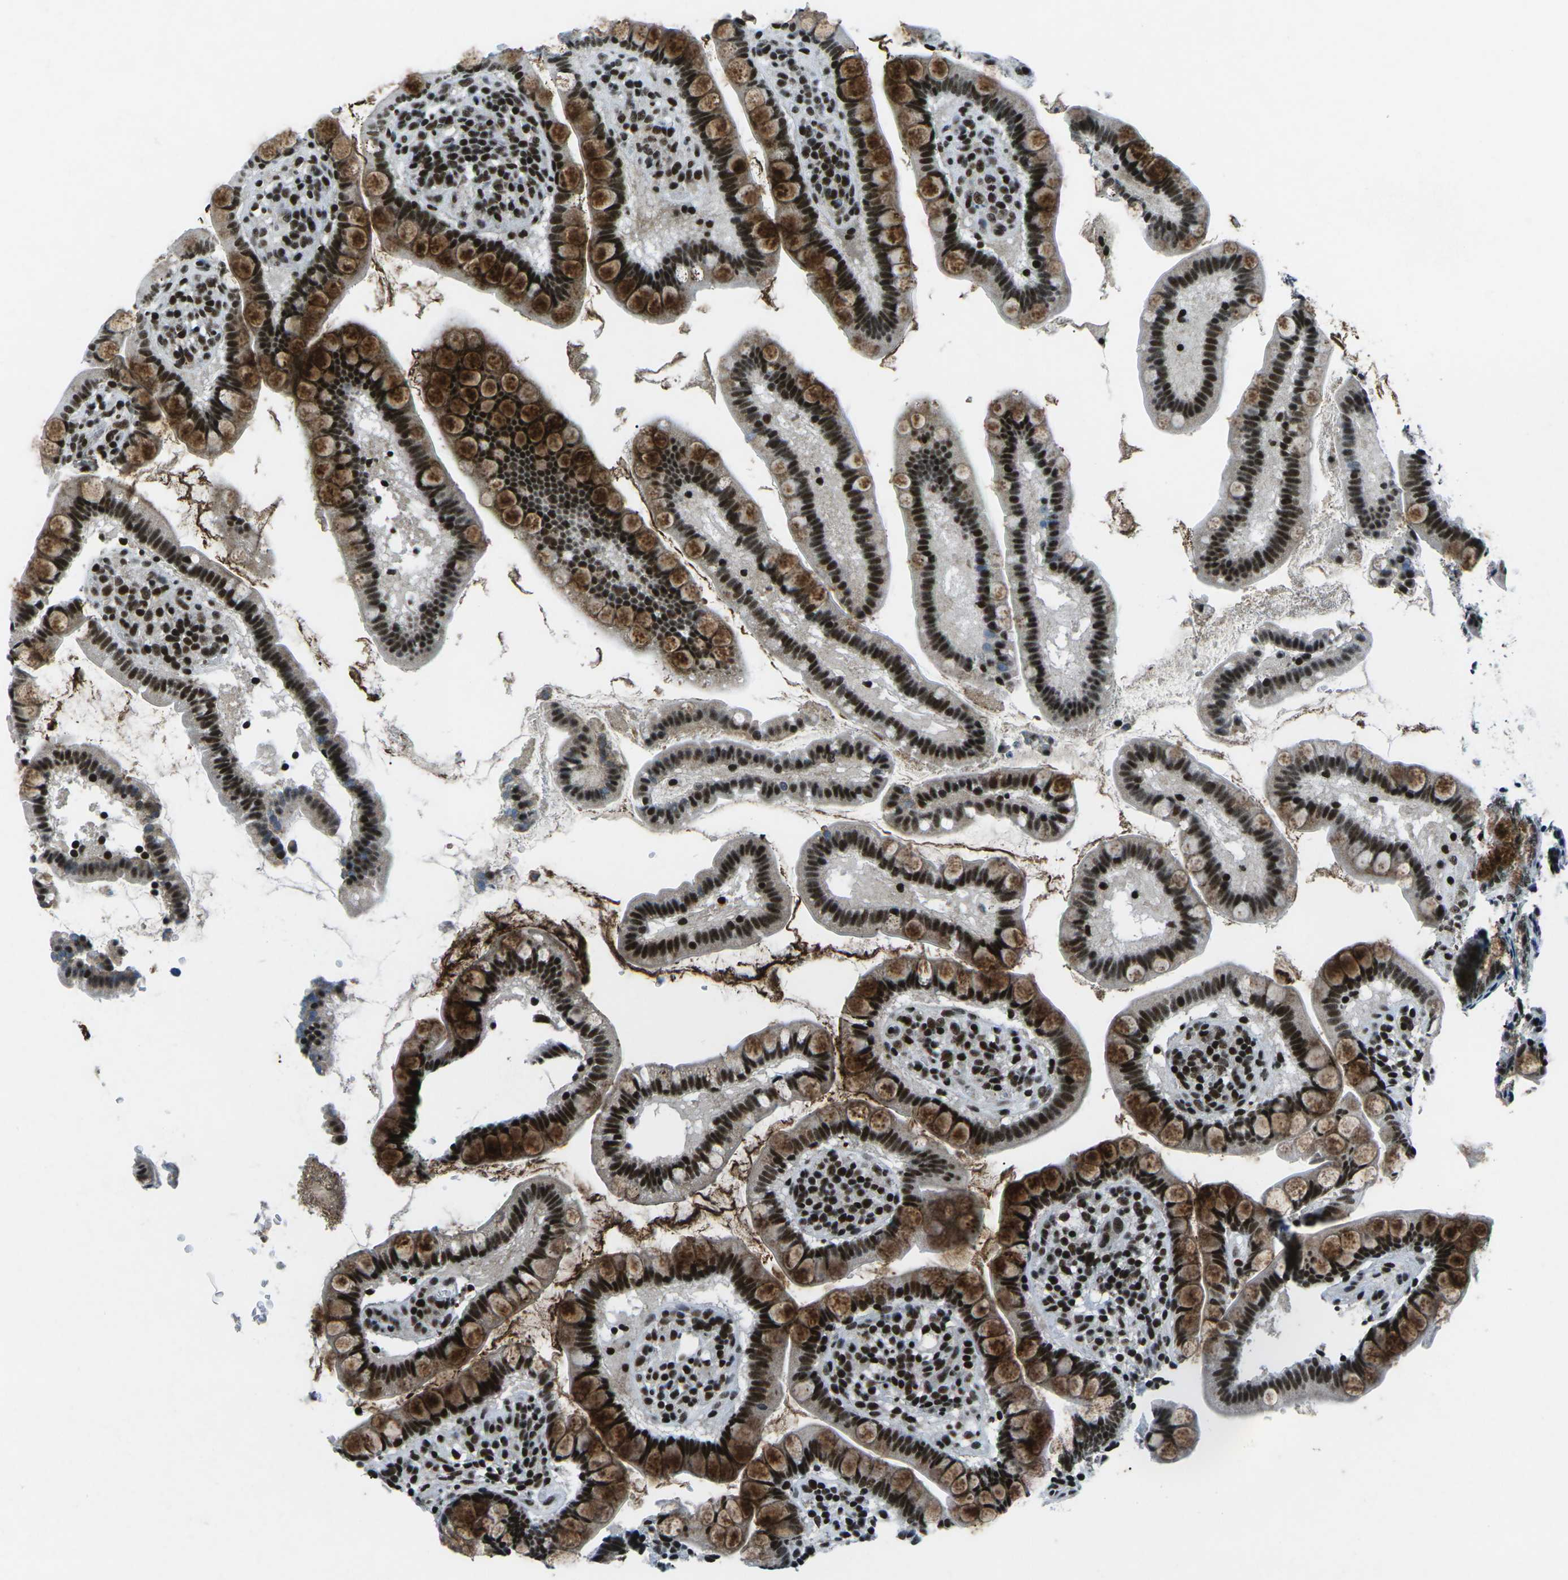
{"staining": {"intensity": "strong", "quantity": ">75%", "location": "cytoplasmic/membranous,nuclear"}, "tissue": "small intestine", "cell_type": "Glandular cells", "image_type": "normal", "snomed": [{"axis": "morphology", "description": "Normal tissue, NOS"}, {"axis": "topography", "description": "Small intestine"}], "caption": "About >75% of glandular cells in normal human small intestine demonstrate strong cytoplasmic/membranous,nuclear protein positivity as visualized by brown immunohistochemical staining.", "gene": "RBL2", "patient": {"sex": "female", "age": 84}}